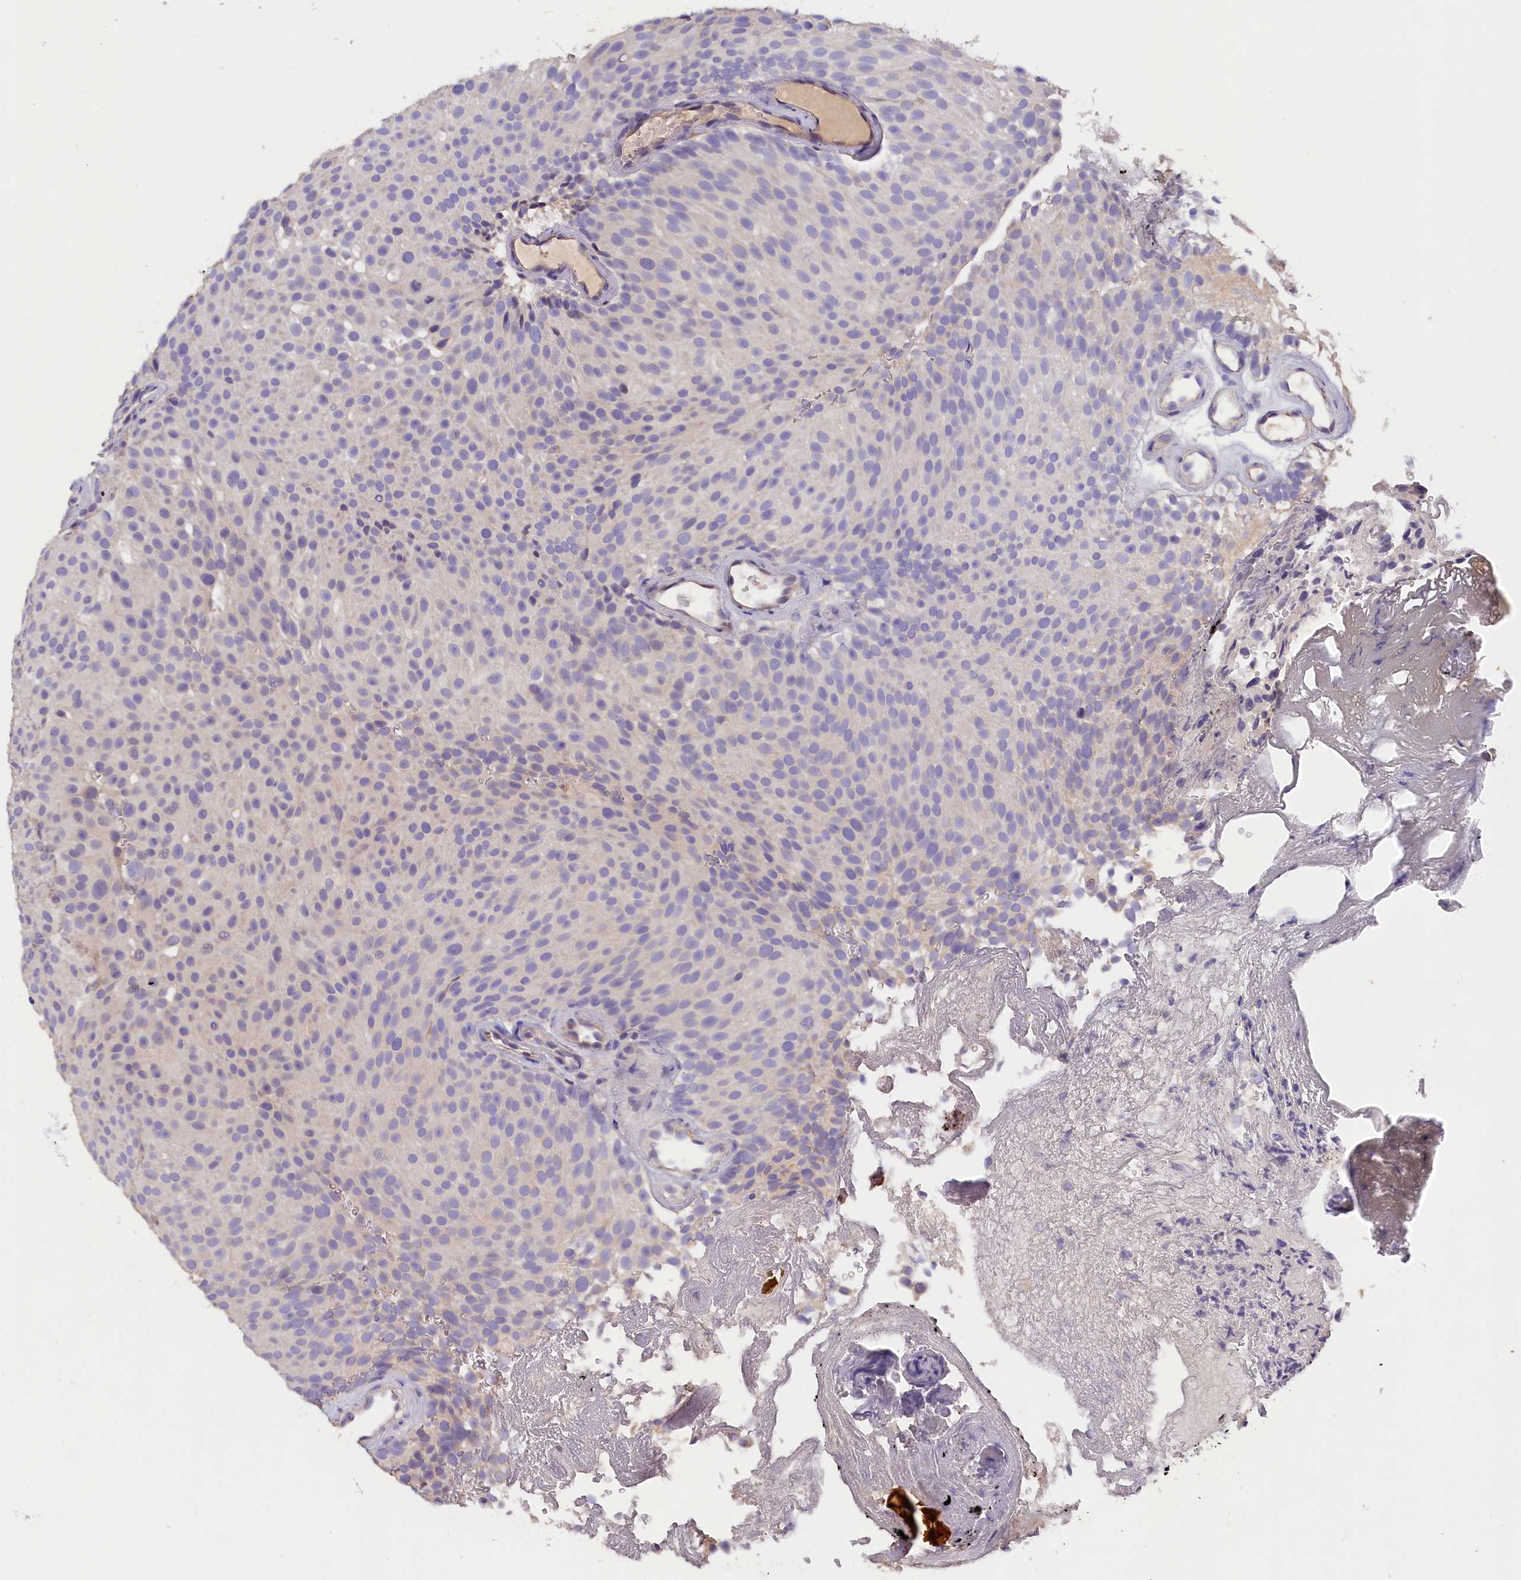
{"staining": {"intensity": "negative", "quantity": "none", "location": "none"}, "tissue": "urothelial cancer", "cell_type": "Tumor cells", "image_type": "cancer", "snomed": [{"axis": "morphology", "description": "Urothelial carcinoma, Low grade"}, {"axis": "topography", "description": "Urinary bladder"}], "caption": "There is no significant positivity in tumor cells of urothelial cancer.", "gene": "ST7L", "patient": {"sex": "male", "age": 78}}